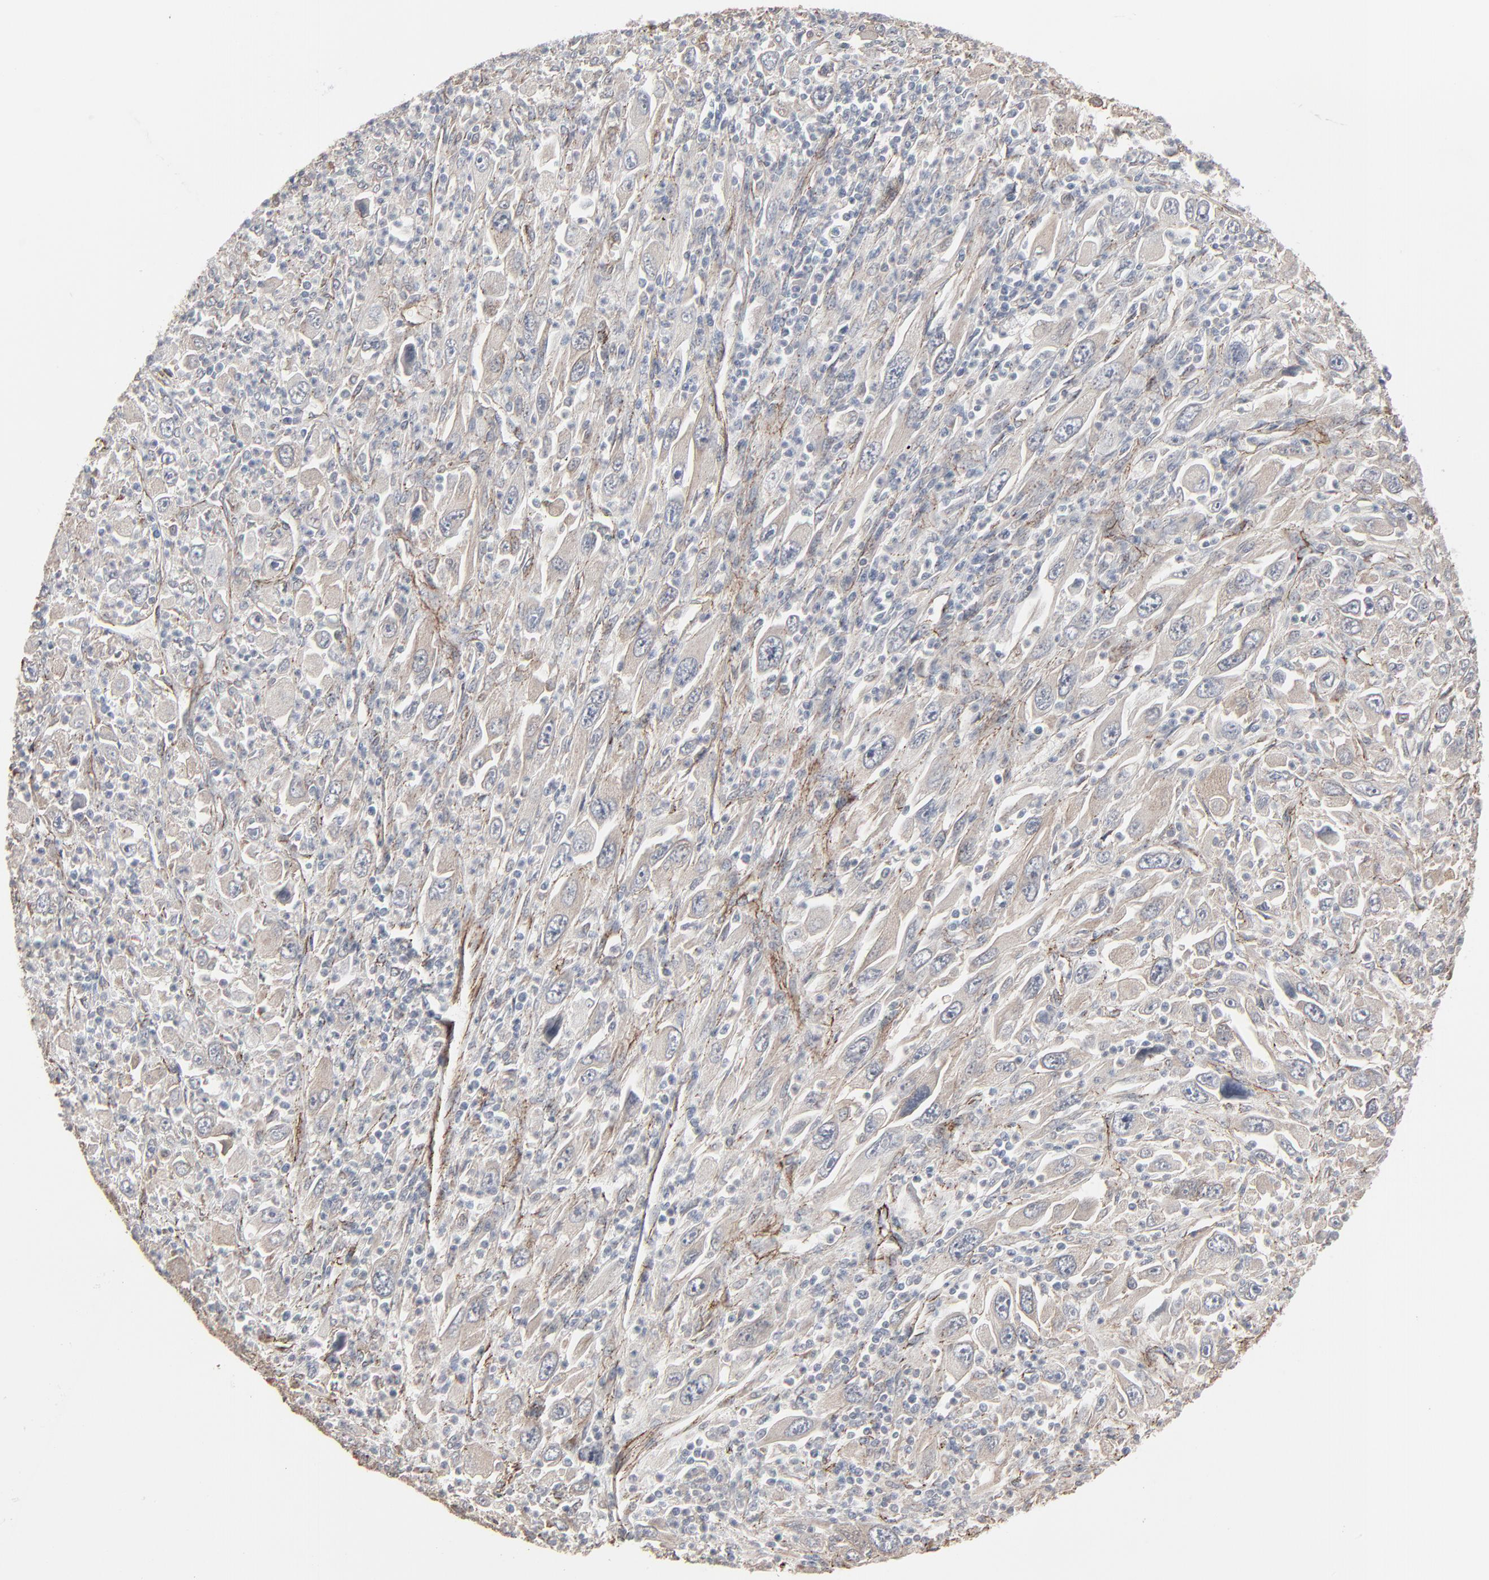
{"staining": {"intensity": "weak", "quantity": ">75%", "location": "cytoplasmic/membranous"}, "tissue": "melanoma", "cell_type": "Tumor cells", "image_type": "cancer", "snomed": [{"axis": "morphology", "description": "Malignant melanoma, Metastatic site"}, {"axis": "topography", "description": "Skin"}], "caption": "Malignant melanoma (metastatic site) was stained to show a protein in brown. There is low levels of weak cytoplasmic/membranous staining in approximately >75% of tumor cells.", "gene": "CTNND1", "patient": {"sex": "female", "age": 56}}